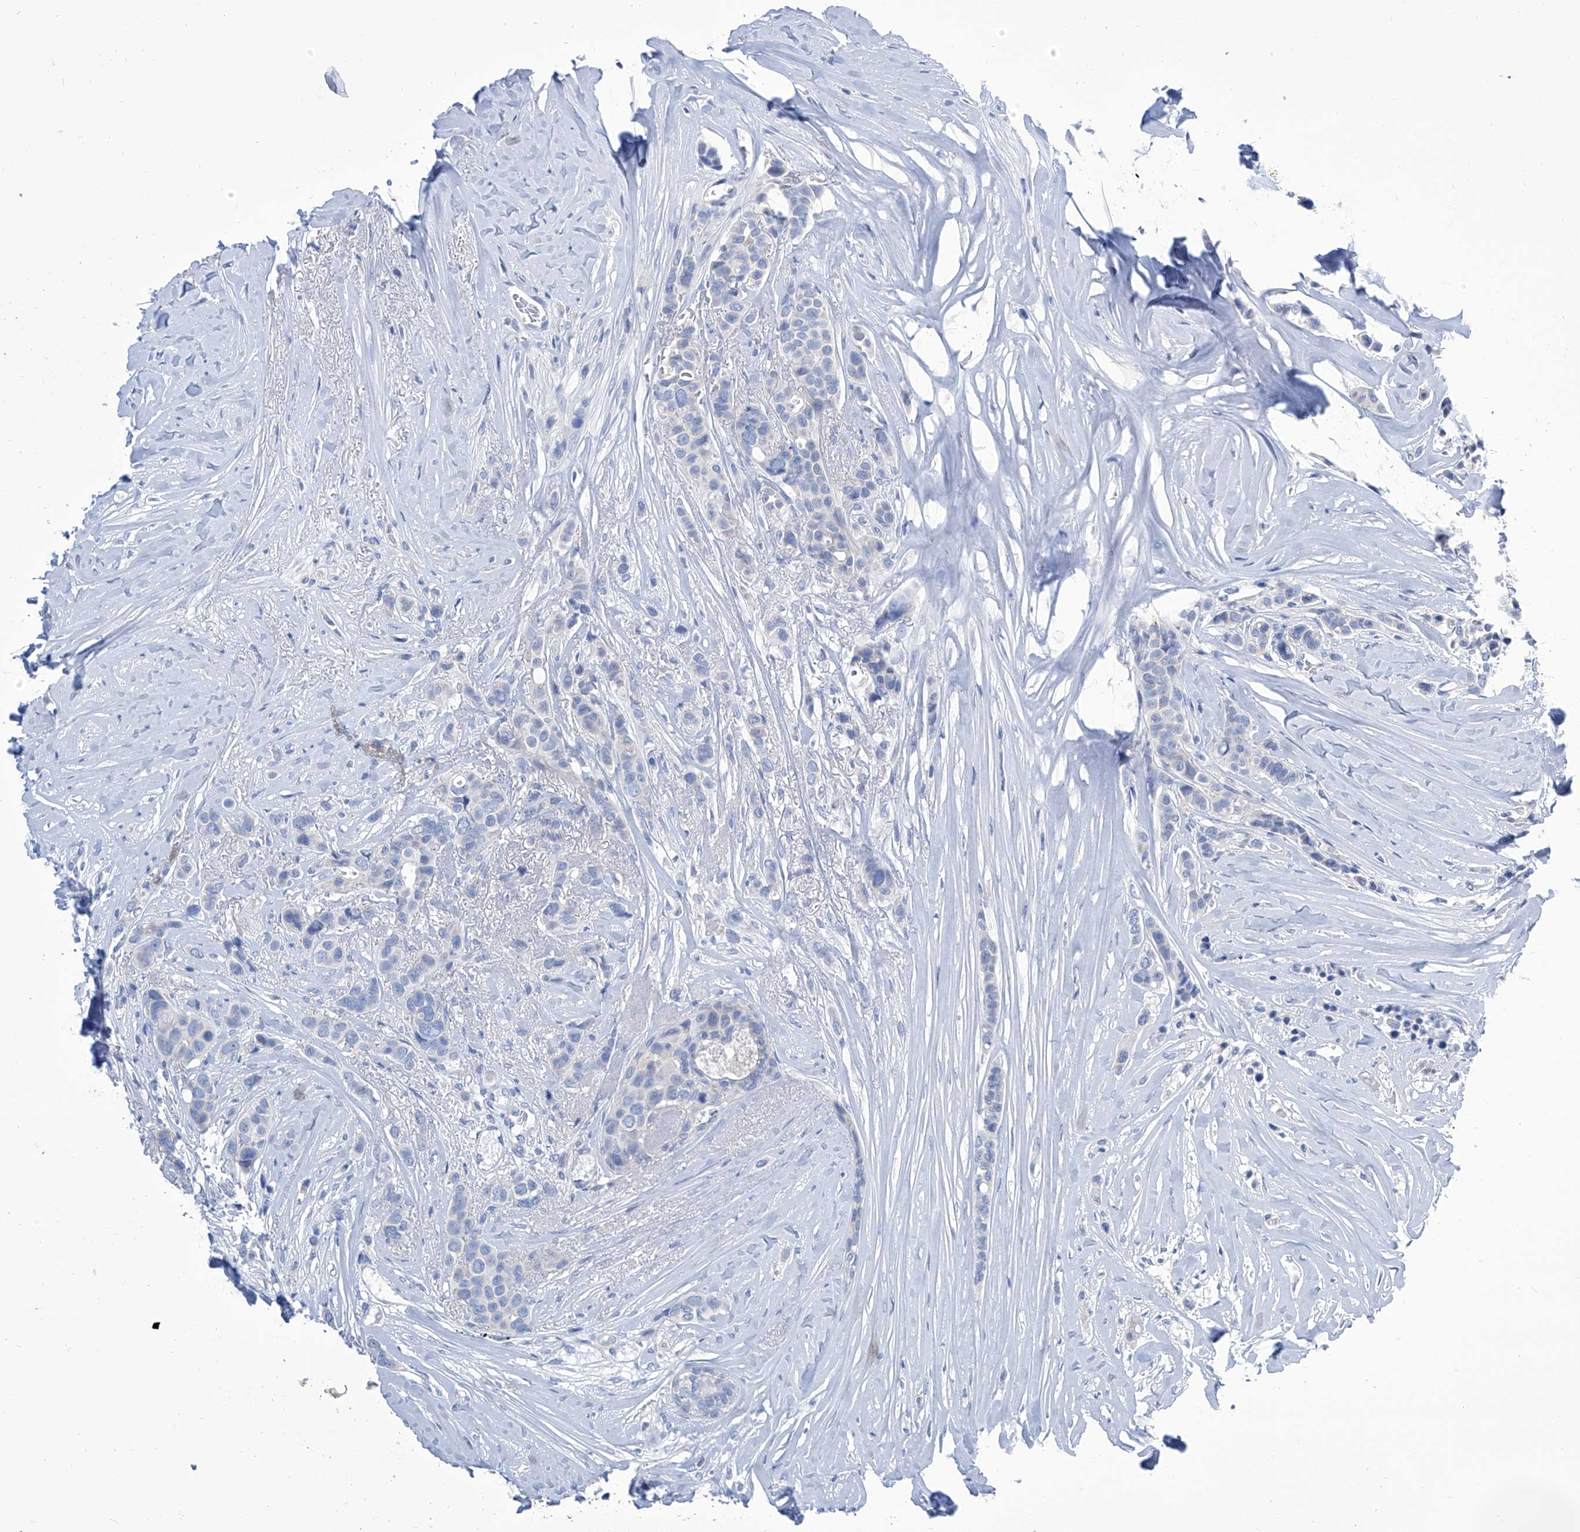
{"staining": {"intensity": "negative", "quantity": "none", "location": "none"}, "tissue": "breast cancer", "cell_type": "Tumor cells", "image_type": "cancer", "snomed": [{"axis": "morphology", "description": "Lobular carcinoma"}, {"axis": "topography", "description": "Breast"}], "caption": "Immunohistochemistry of human breast cancer (lobular carcinoma) exhibits no expression in tumor cells.", "gene": "IMPA2", "patient": {"sex": "female", "age": 51}}